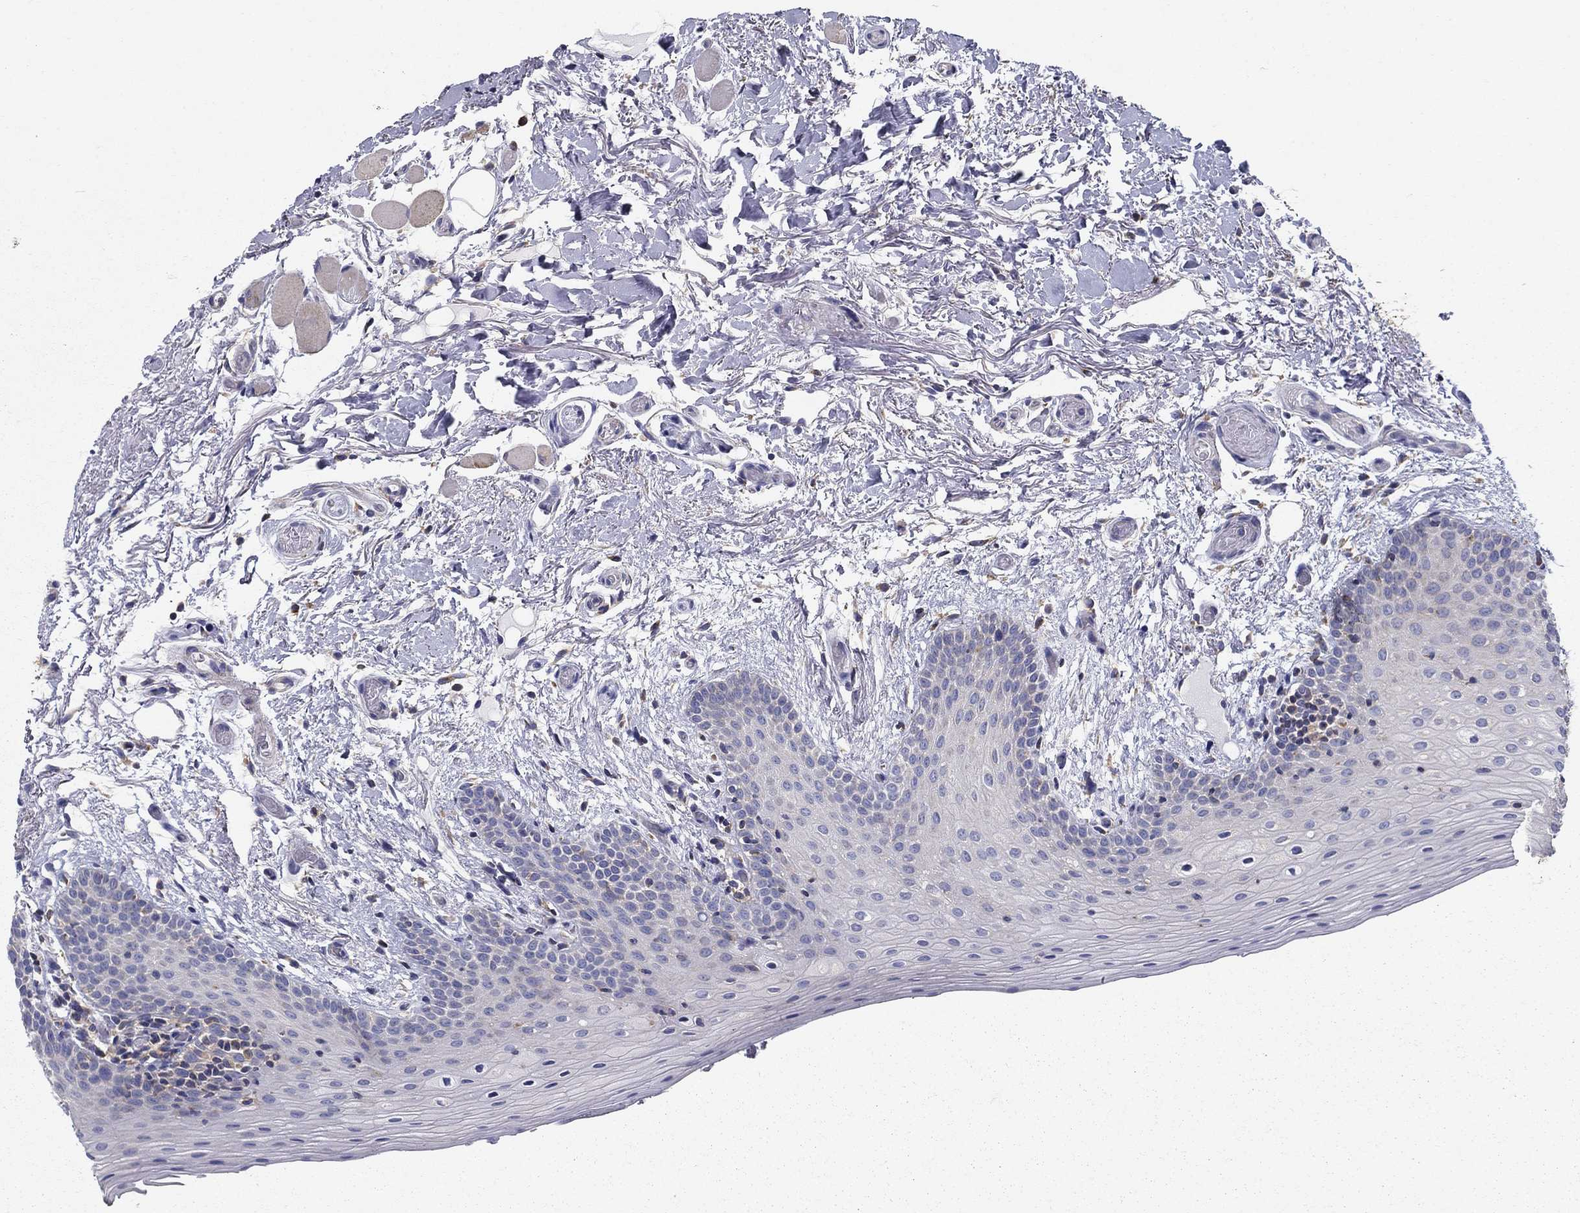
{"staining": {"intensity": "negative", "quantity": "none", "location": "none"}, "tissue": "oral mucosa", "cell_type": "Squamous epithelial cells", "image_type": "normal", "snomed": [{"axis": "morphology", "description": "Normal tissue, NOS"}, {"axis": "topography", "description": "Oral tissue"}, {"axis": "topography", "description": "Tounge, NOS"}], "caption": "A micrograph of oral mucosa stained for a protein reveals no brown staining in squamous epithelial cells. The staining was performed using DAB to visualize the protein expression in brown, while the nuclei were stained in blue with hematoxylin (Magnification: 20x).", "gene": "NME5", "patient": {"sex": "female", "age": 86}}